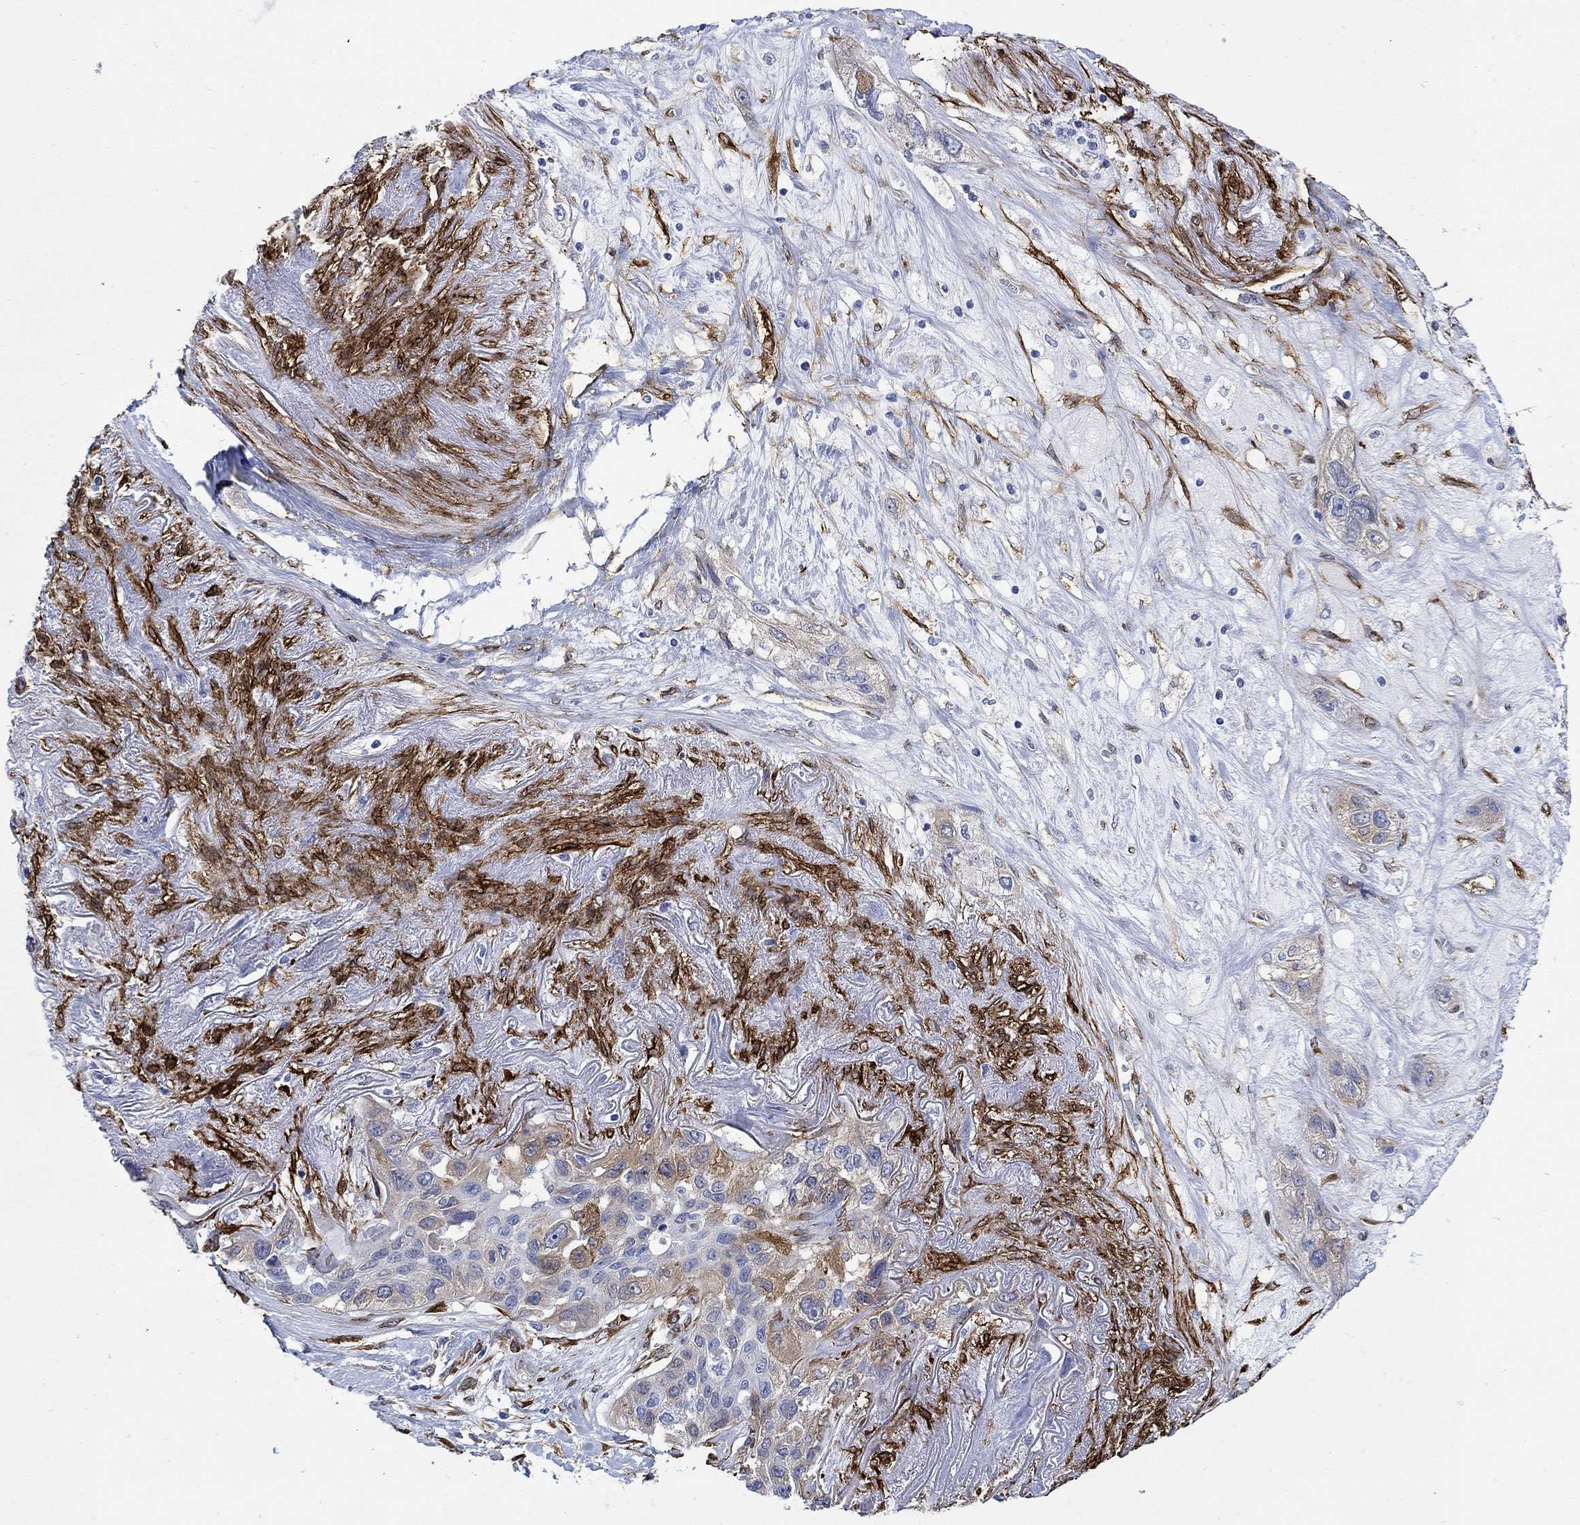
{"staining": {"intensity": "moderate", "quantity": "<25%", "location": "cytoplasmic/membranous"}, "tissue": "lung cancer", "cell_type": "Tumor cells", "image_type": "cancer", "snomed": [{"axis": "morphology", "description": "Squamous cell carcinoma, NOS"}, {"axis": "topography", "description": "Lung"}], "caption": "IHC image of neoplastic tissue: lung squamous cell carcinoma stained using IHC demonstrates low levels of moderate protein expression localized specifically in the cytoplasmic/membranous of tumor cells, appearing as a cytoplasmic/membranous brown color.", "gene": "TGM2", "patient": {"sex": "female", "age": 70}}